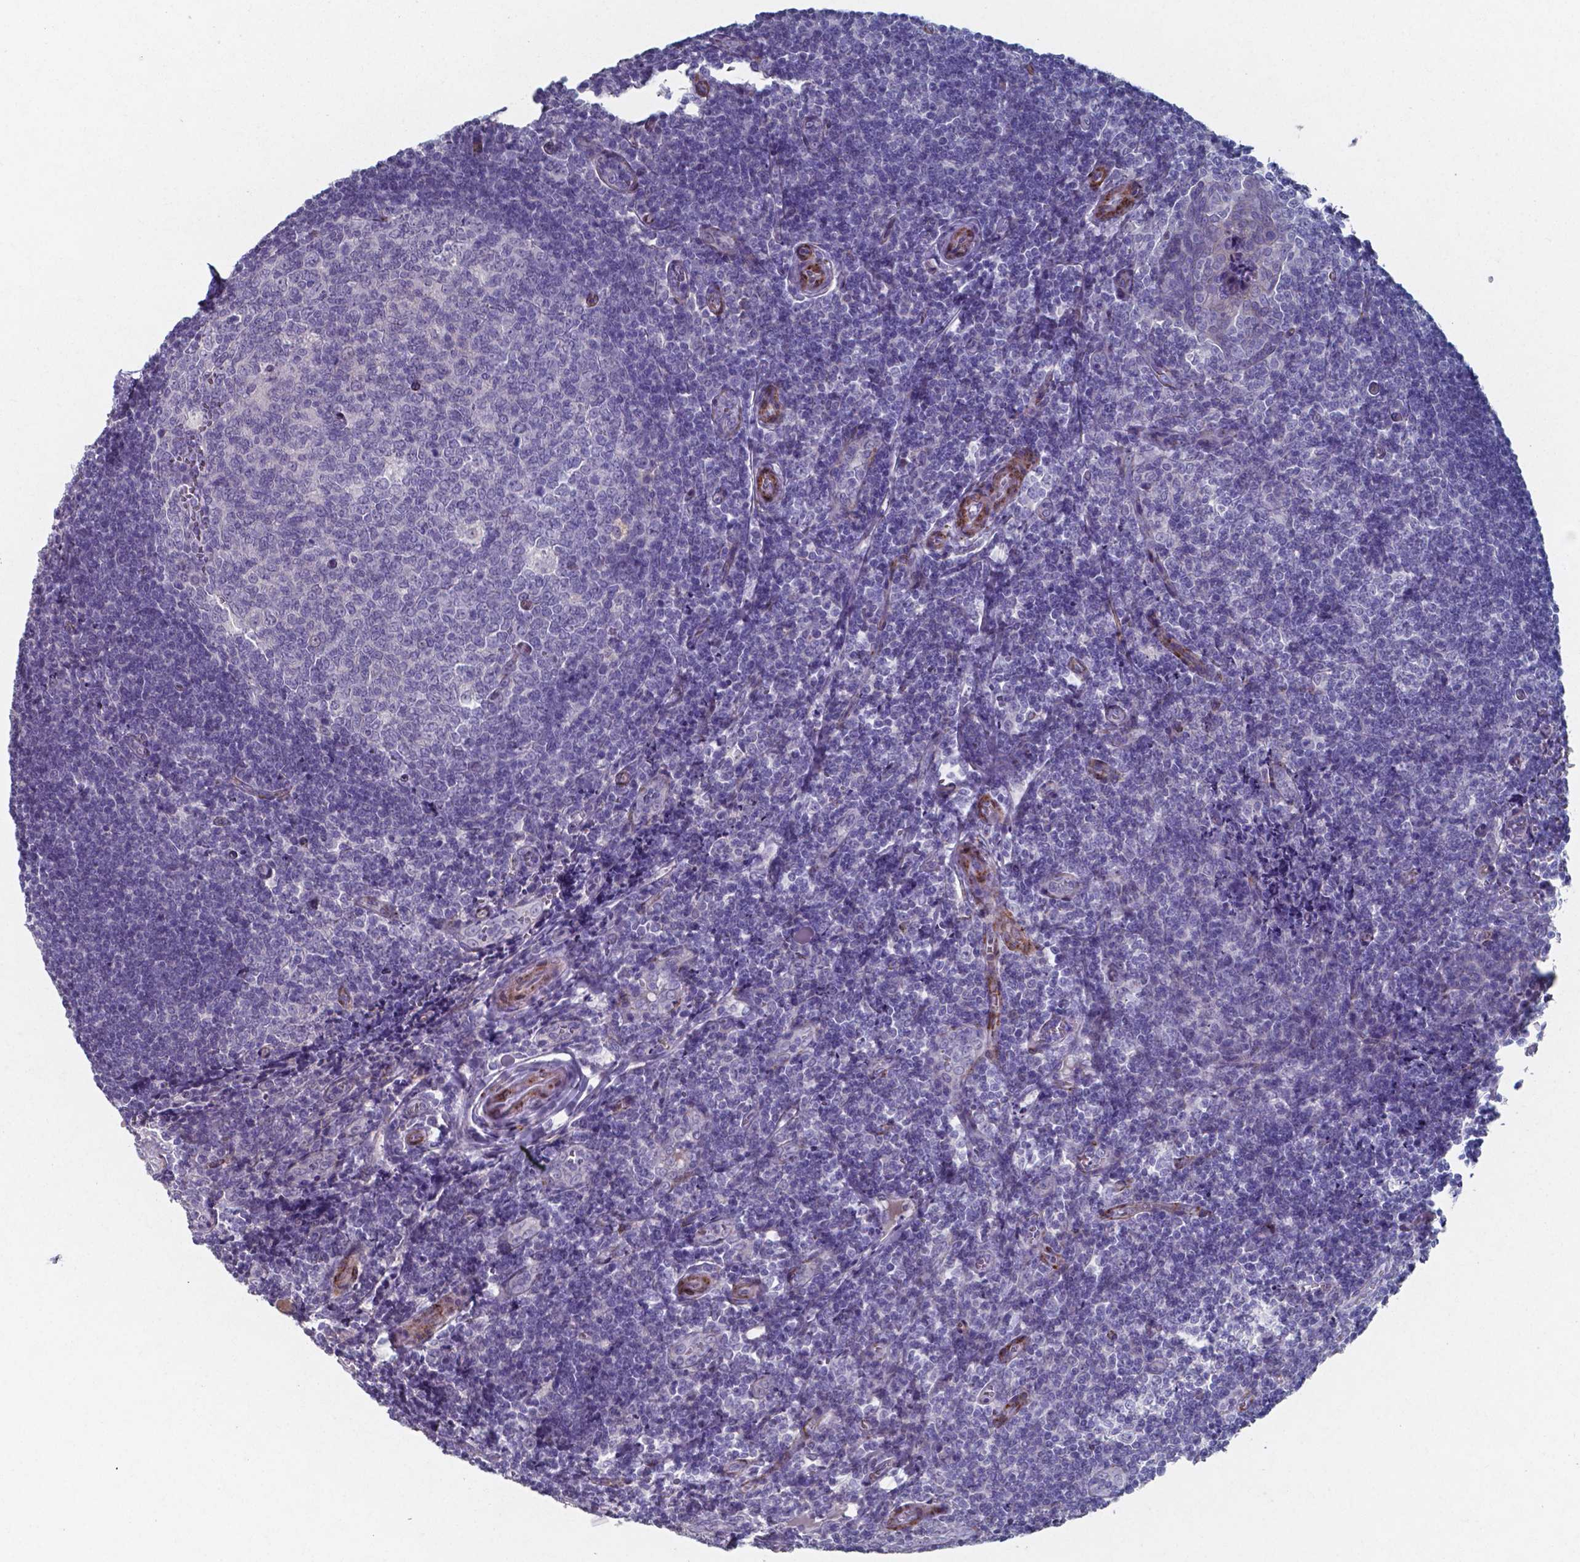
{"staining": {"intensity": "negative", "quantity": "none", "location": "none"}, "tissue": "tonsil", "cell_type": "Germinal center cells", "image_type": "normal", "snomed": [{"axis": "morphology", "description": "Normal tissue, NOS"}, {"axis": "morphology", "description": "Inflammation, NOS"}, {"axis": "topography", "description": "Tonsil"}], "caption": "A histopathology image of tonsil stained for a protein displays no brown staining in germinal center cells.", "gene": "PLA2R1", "patient": {"sex": "female", "age": 31}}